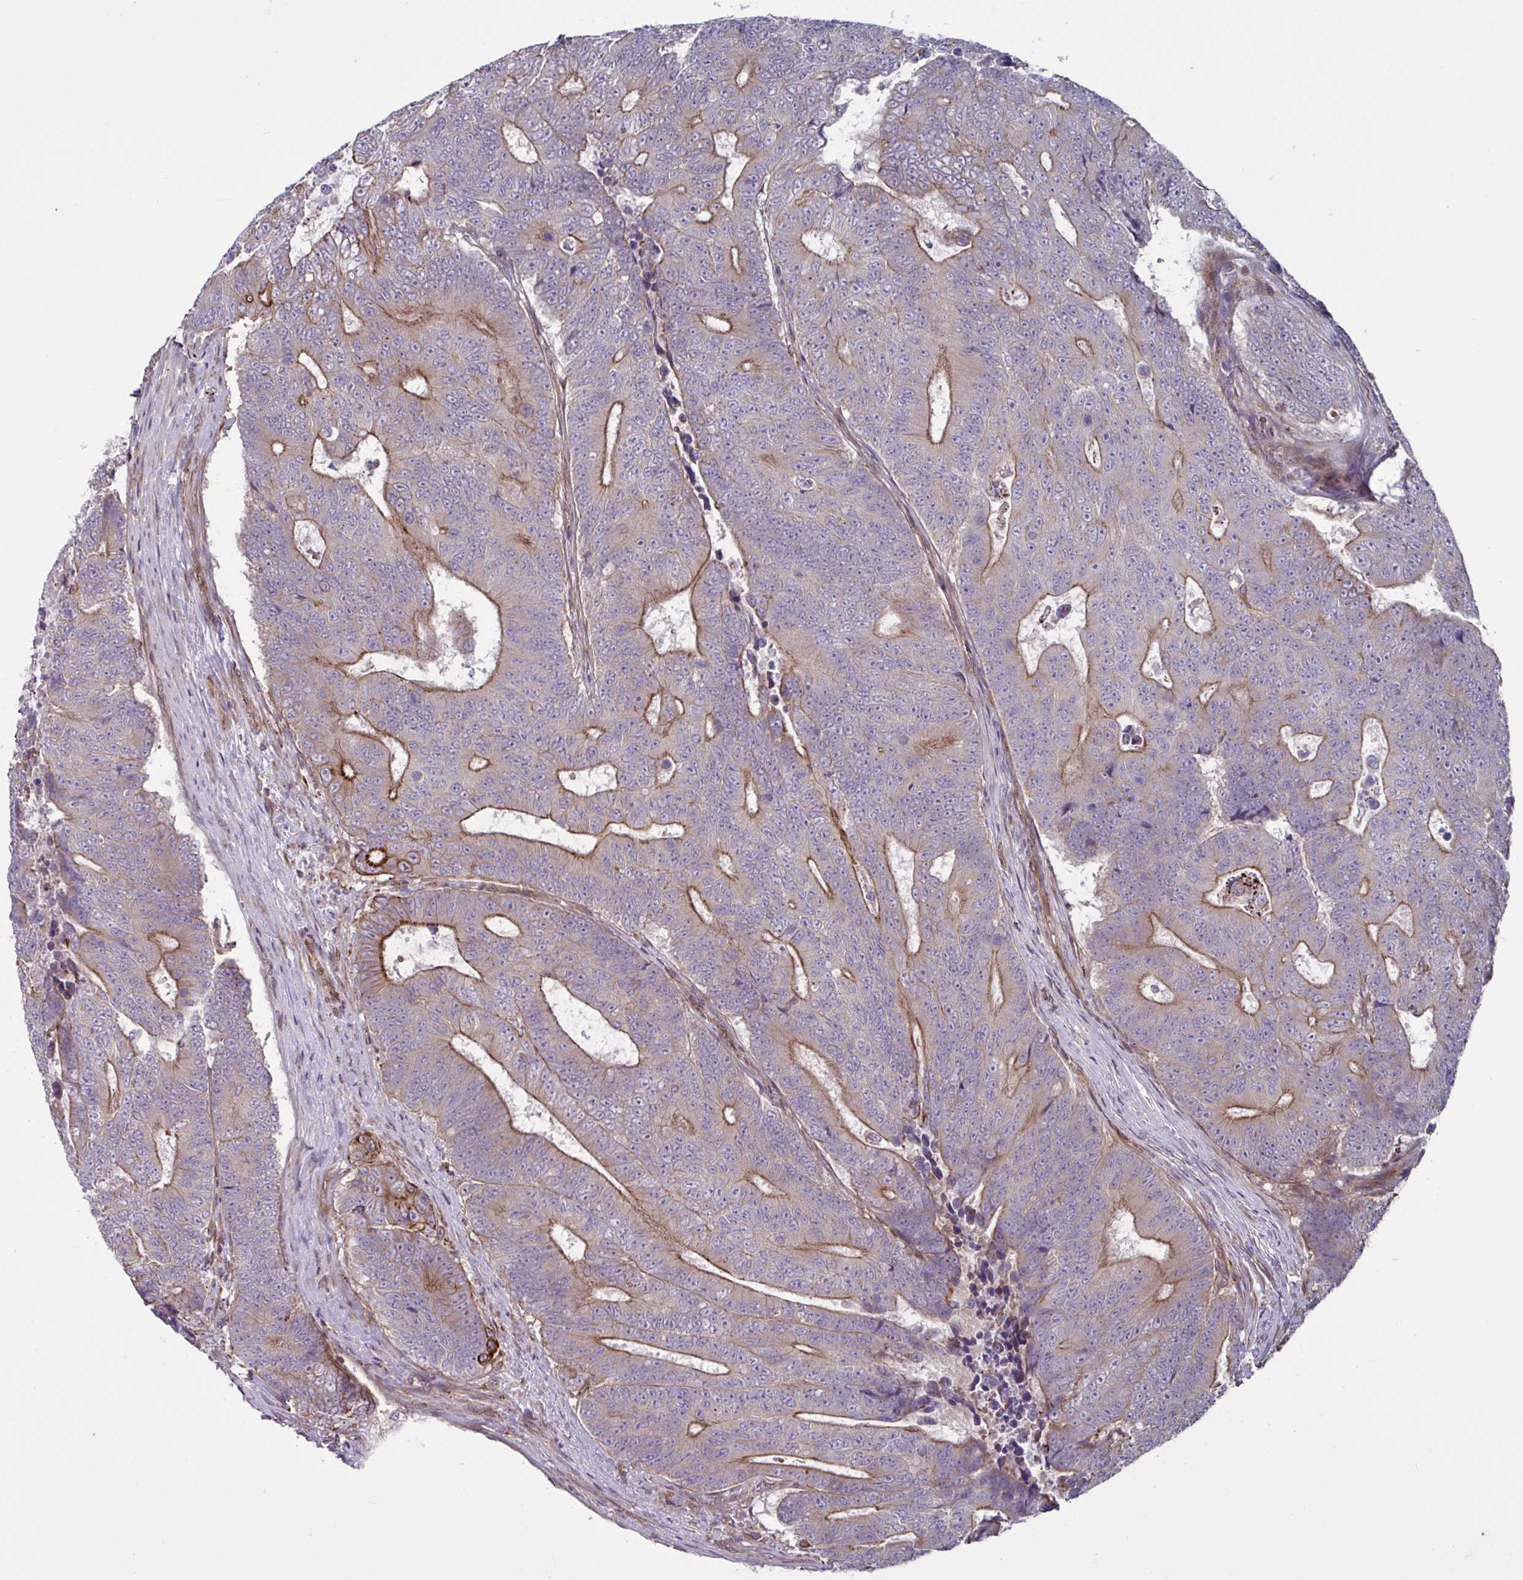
{"staining": {"intensity": "strong", "quantity": ">75%", "location": "cytoplasmic/membranous"}, "tissue": "colorectal cancer", "cell_type": "Tumor cells", "image_type": "cancer", "snomed": [{"axis": "morphology", "description": "Adenocarcinoma, NOS"}, {"axis": "topography", "description": "Colon"}], "caption": "A brown stain highlights strong cytoplasmic/membranous expression of a protein in adenocarcinoma (colorectal) tumor cells.", "gene": "GLTP", "patient": {"sex": "female", "age": 48}}